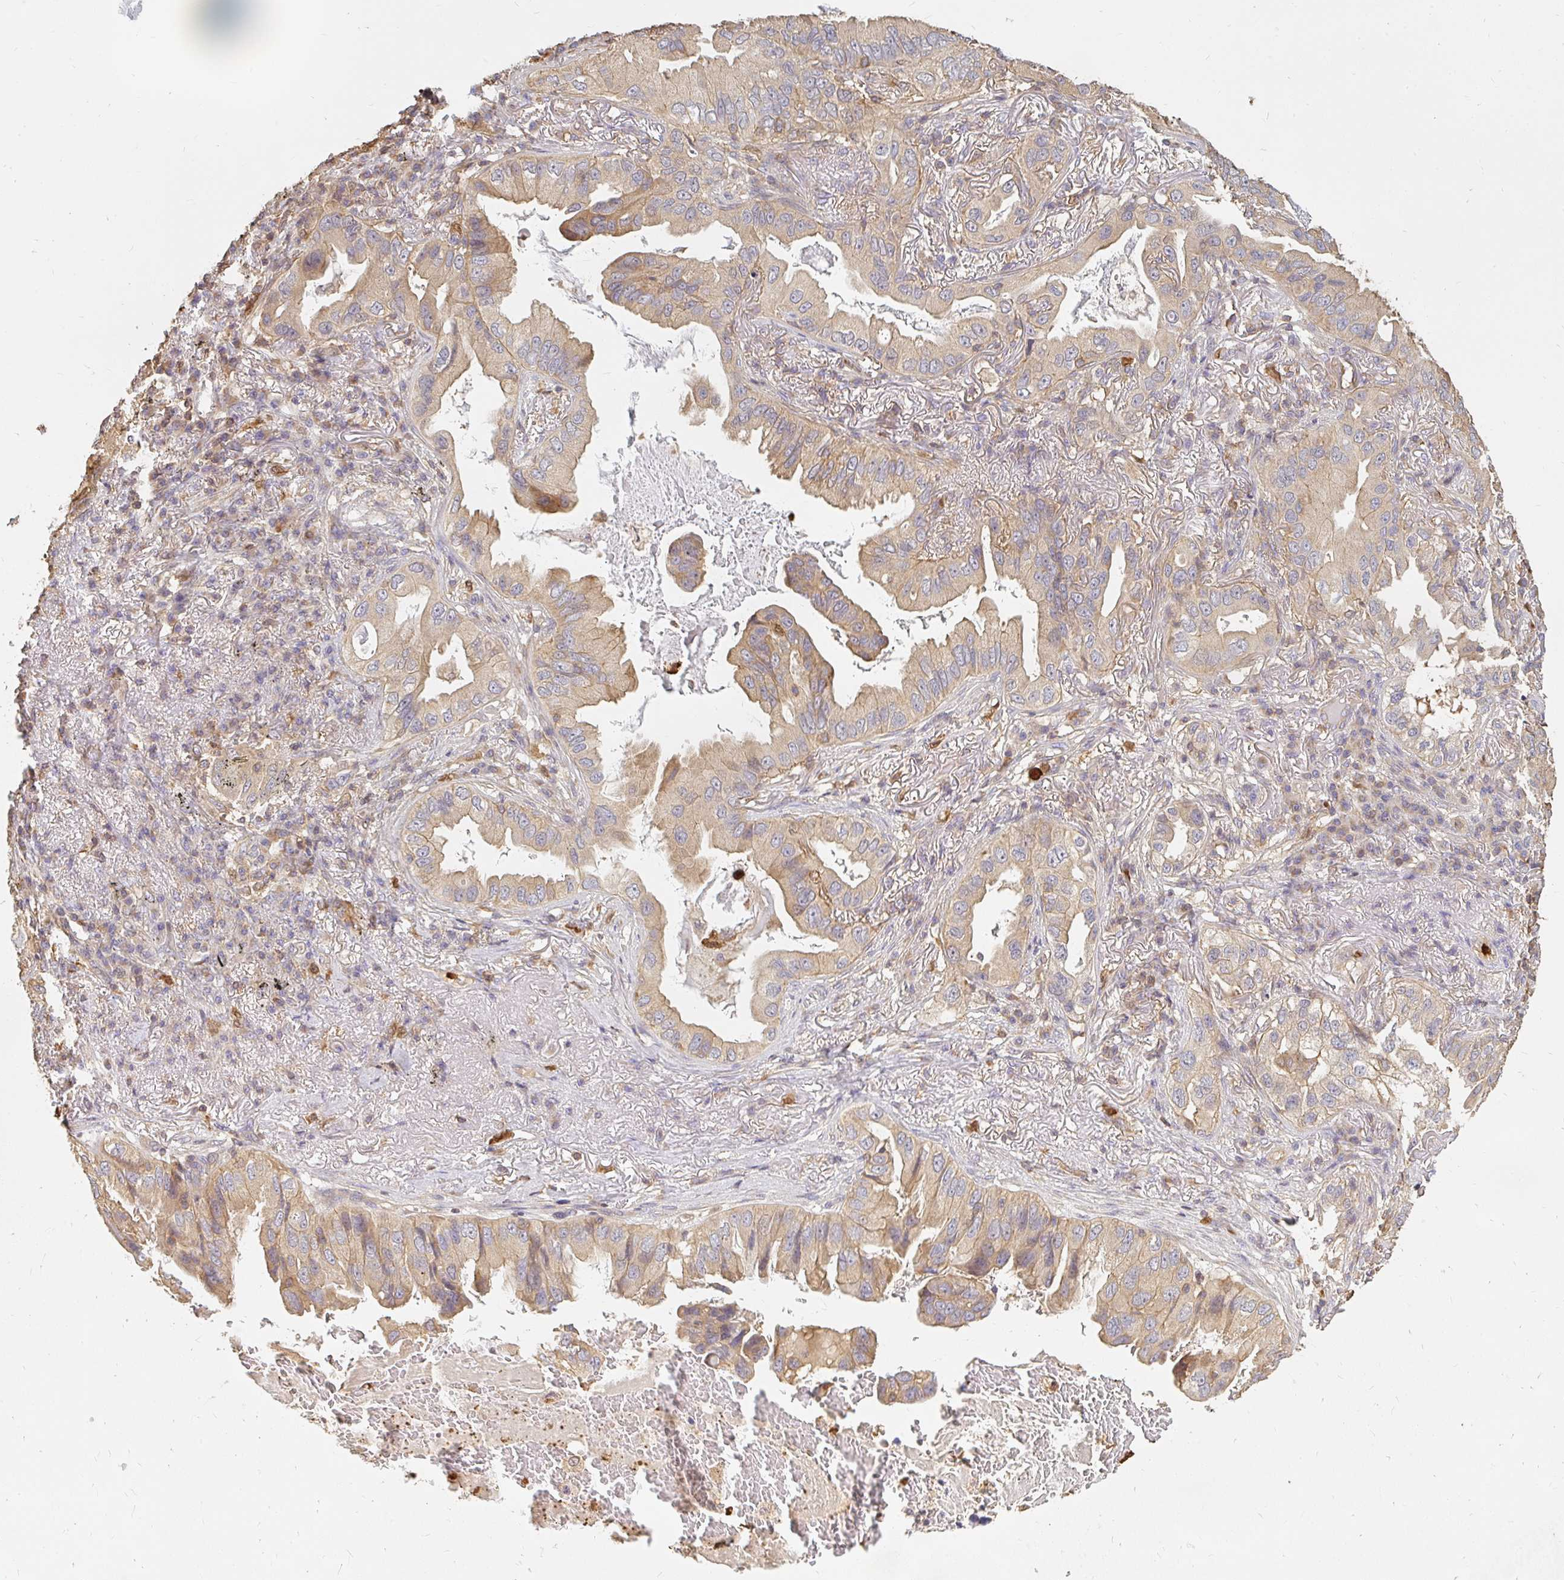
{"staining": {"intensity": "weak", "quantity": "25%-75%", "location": "cytoplasmic/membranous"}, "tissue": "lung cancer", "cell_type": "Tumor cells", "image_type": "cancer", "snomed": [{"axis": "morphology", "description": "Adenocarcinoma, NOS"}, {"axis": "topography", "description": "Lung"}], "caption": "There is low levels of weak cytoplasmic/membranous staining in tumor cells of lung cancer (adenocarcinoma), as demonstrated by immunohistochemical staining (brown color).", "gene": "CNTRL", "patient": {"sex": "female", "age": 69}}